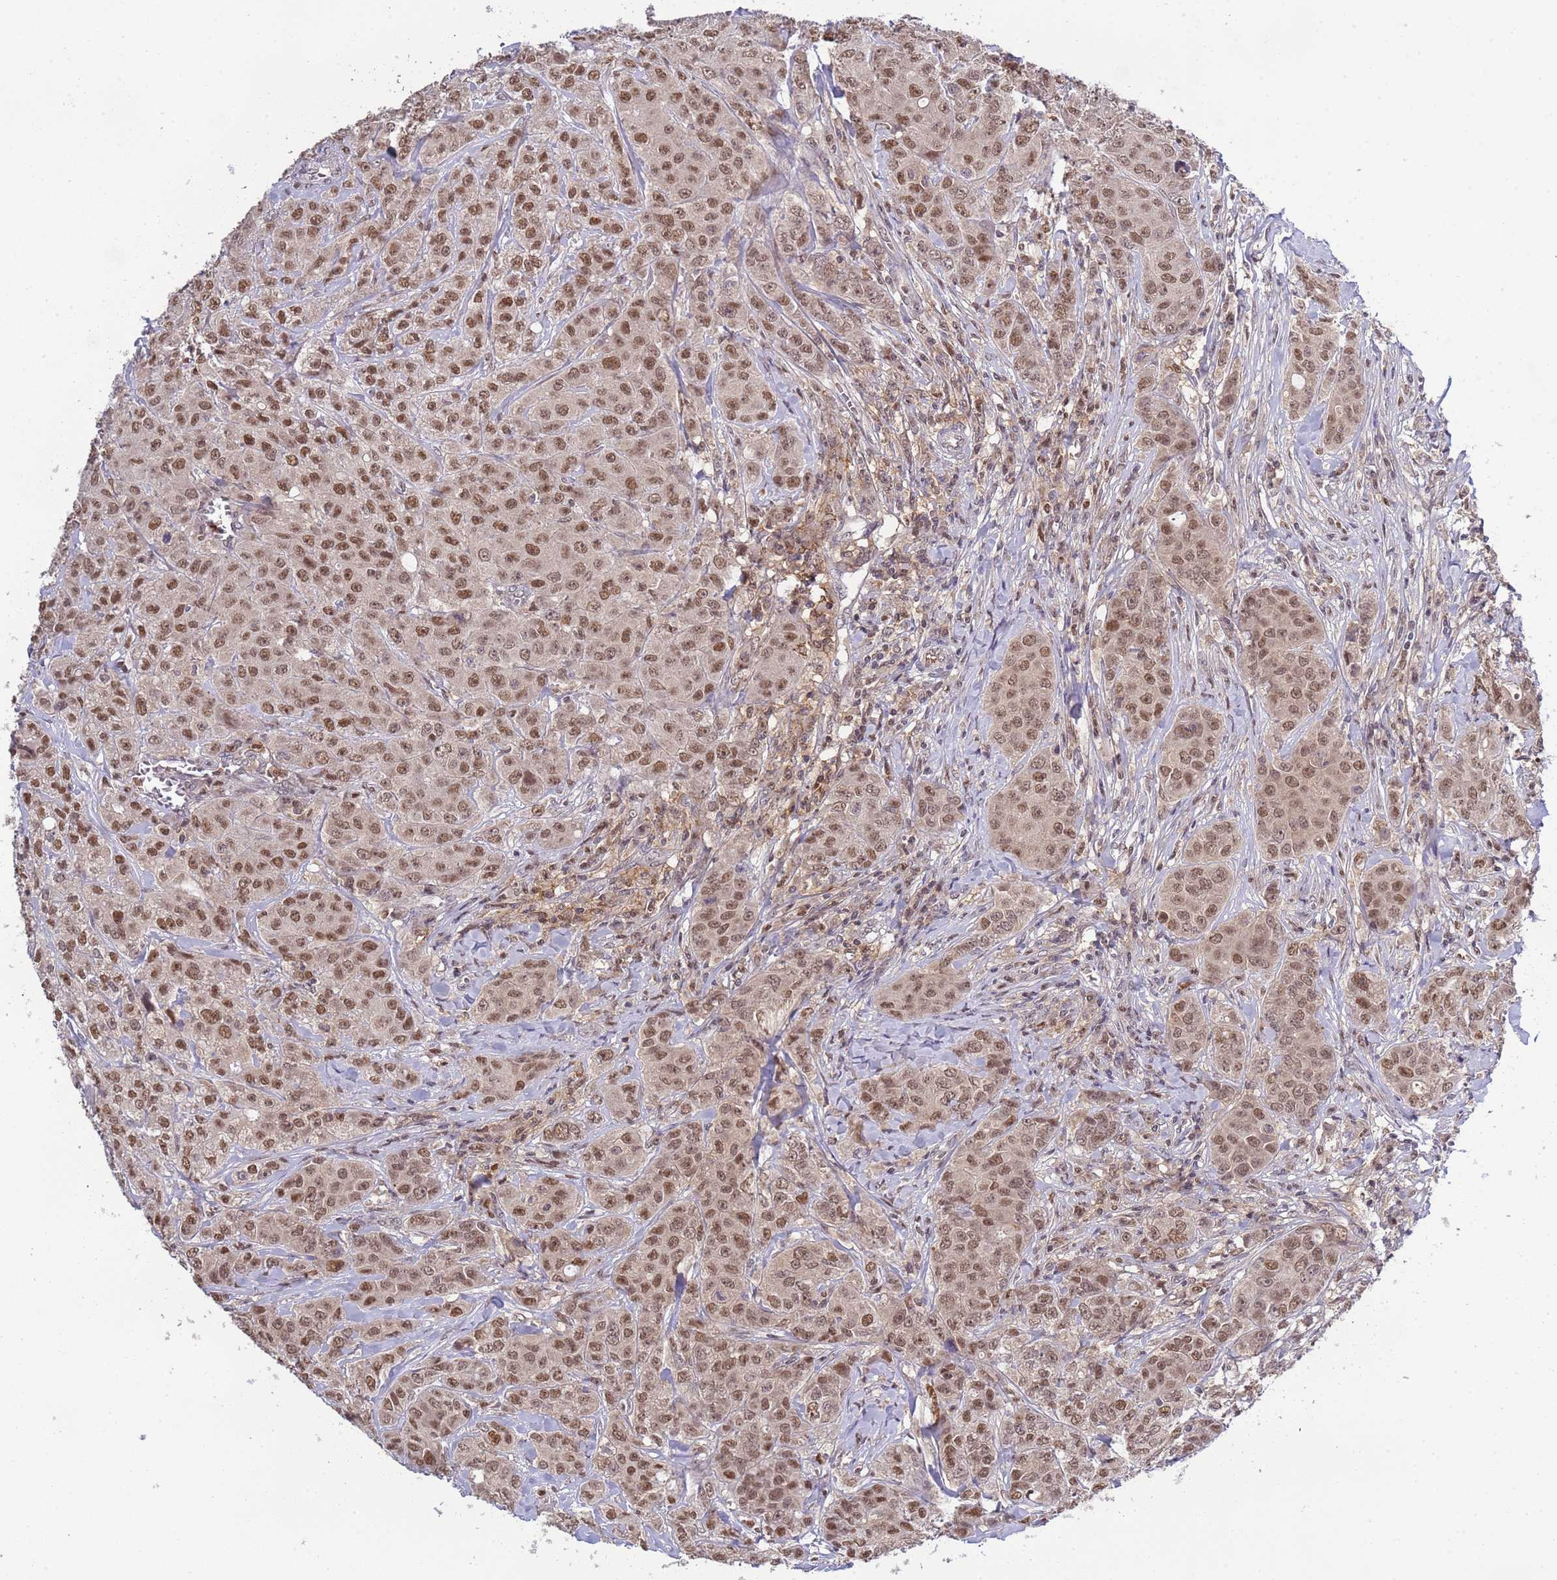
{"staining": {"intensity": "moderate", "quantity": ">75%", "location": "nuclear"}, "tissue": "breast cancer", "cell_type": "Tumor cells", "image_type": "cancer", "snomed": [{"axis": "morphology", "description": "Duct carcinoma"}, {"axis": "topography", "description": "Breast"}], "caption": "Human breast infiltrating ductal carcinoma stained for a protein (brown) shows moderate nuclear positive staining in approximately >75% of tumor cells.", "gene": "CD53", "patient": {"sex": "female", "age": 43}}